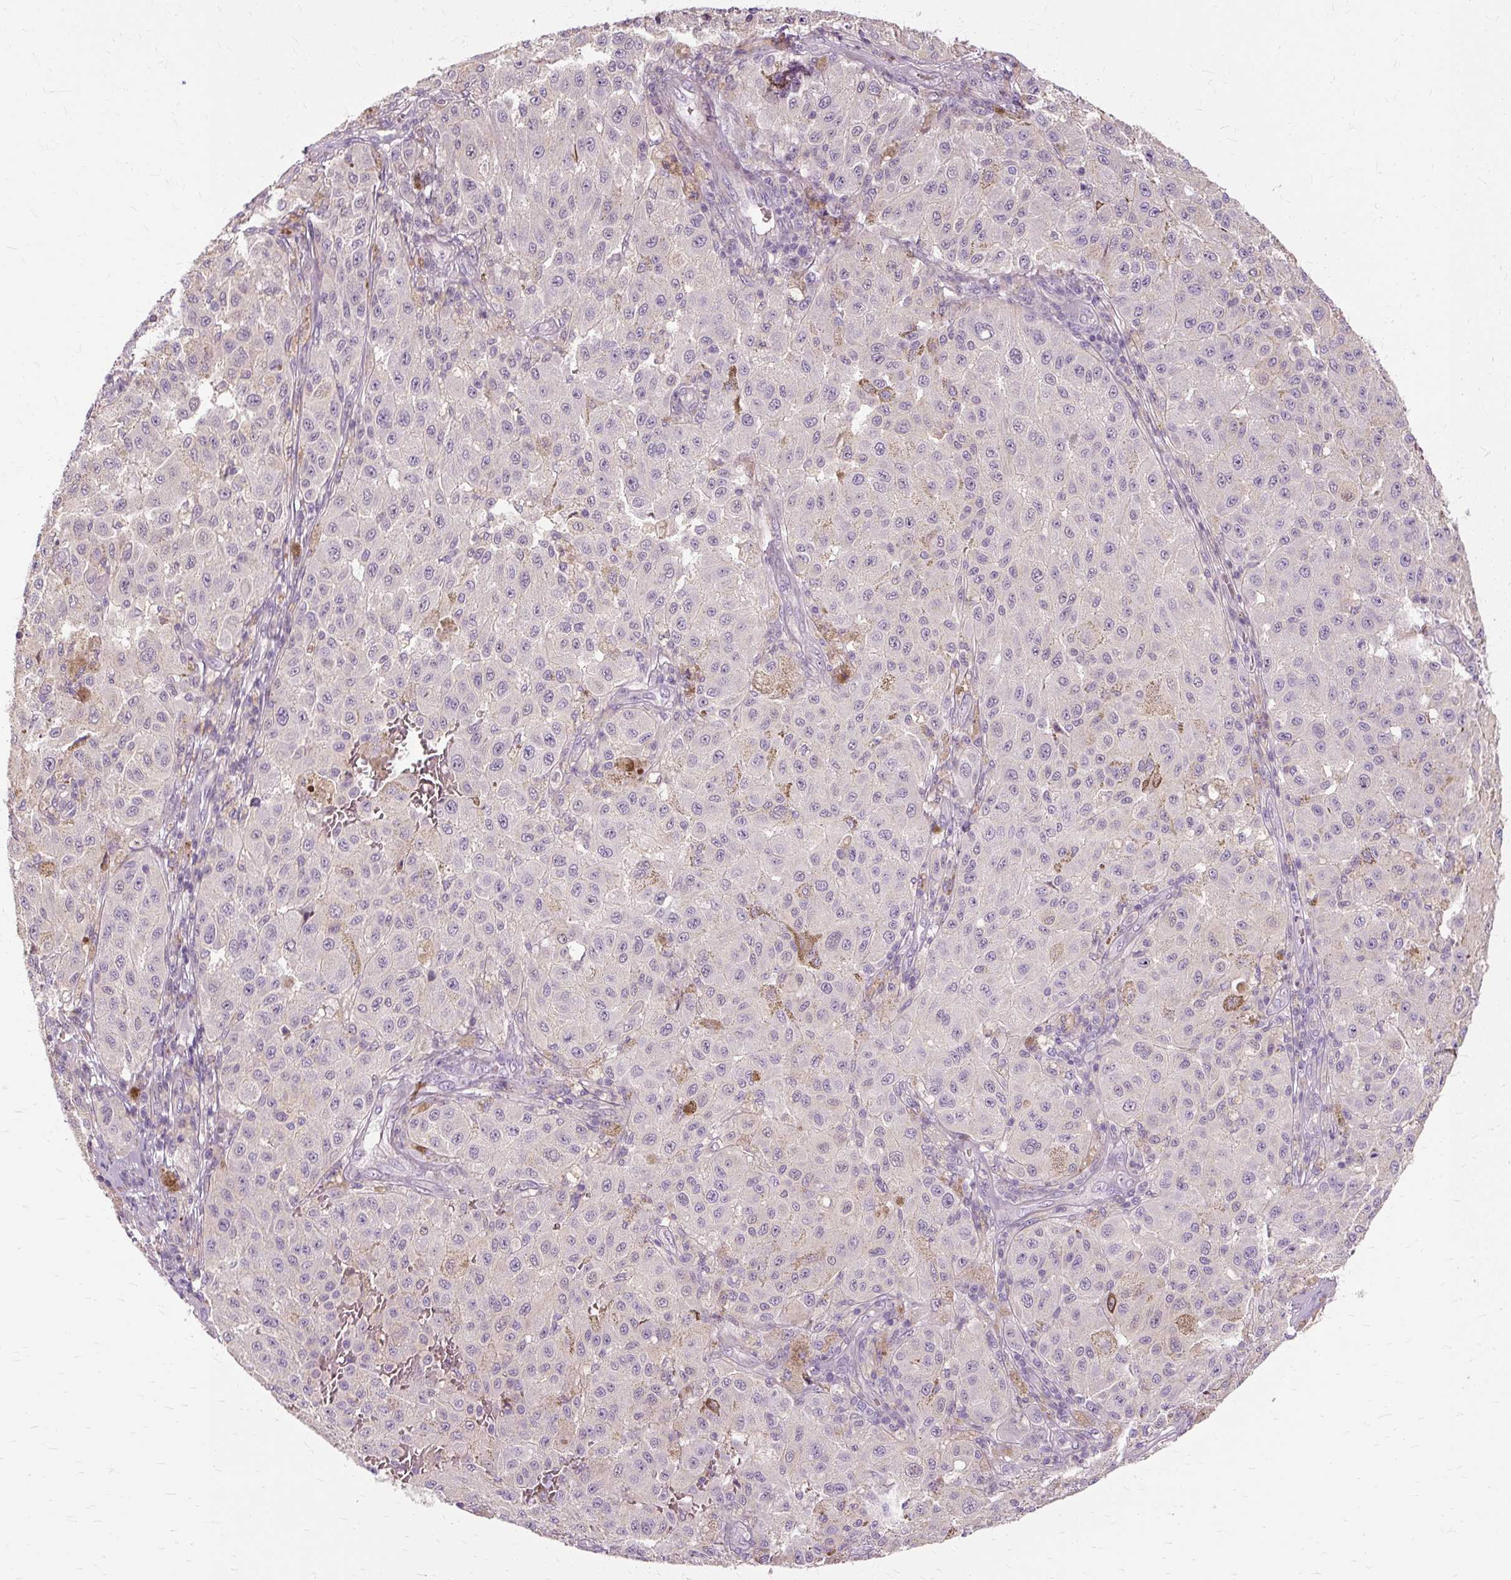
{"staining": {"intensity": "negative", "quantity": "none", "location": "none"}, "tissue": "melanoma", "cell_type": "Tumor cells", "image_type": "cancer", "snomed": [{"axis": "morphology", "description": "Malignant melanoma, NOS"}, {"axis": "topography", "description": "Skin"}], "caption": "This image is of melanoma stained with IHC to label a protein in brown with the nuclei are counter-stained blue. There is no staining in tumor cells.", "gene": "TSPAN8", "patient": {"sex": "female", "age": 64}}